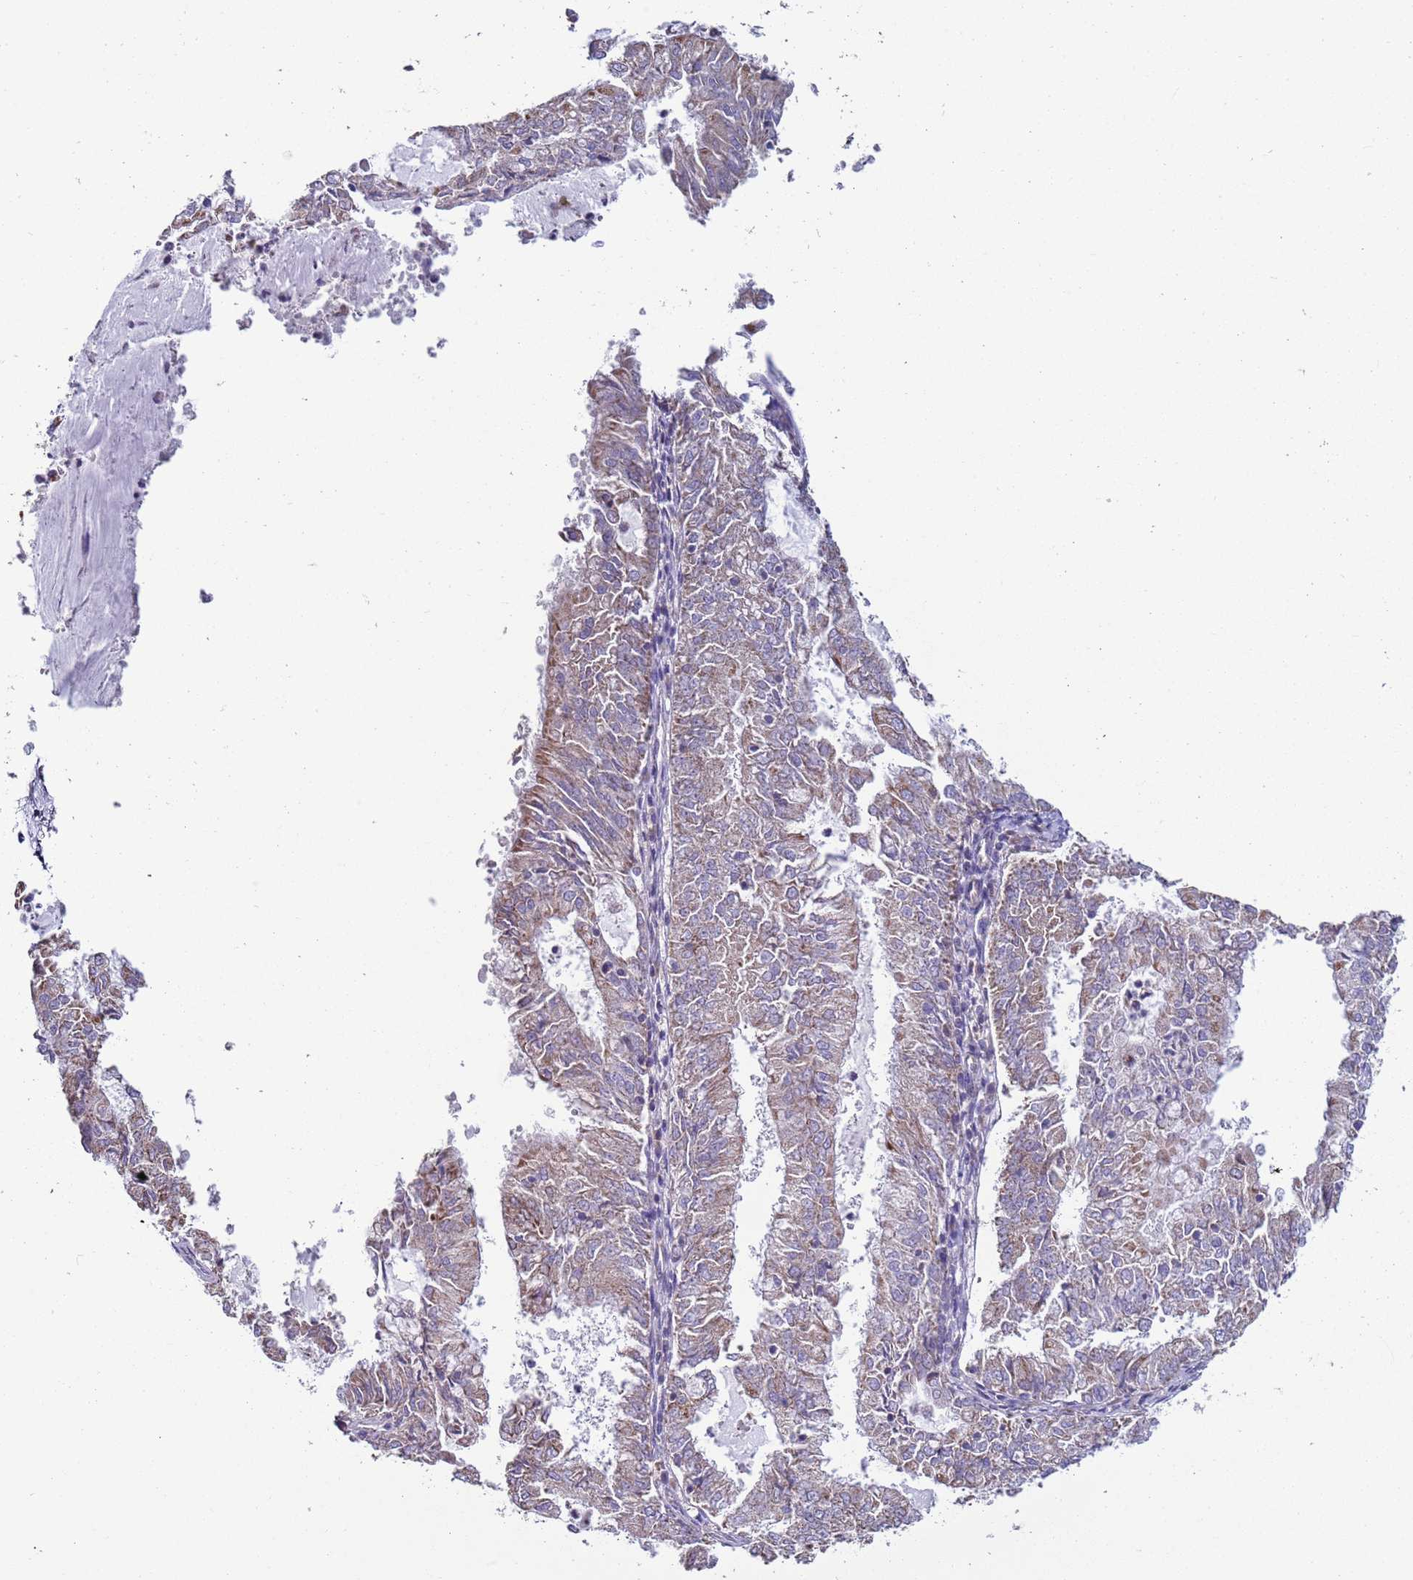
{"staining": {"intensity": "weak", "quantity": "25%-75%", "location": "cytoplasmic/membranous"}, "tissue": "endometrial cancer", "cell_type": "Tumor cells", "image_type": "cancer", "snomed": [{"axis": "morphology", "description": "Adenocarcinoma, NOS"}, {"axis": "topography", "description": "Endometrium"}], "caption": "Human endometrial adenocarcinoma stained with a protein marker reveals weak staining in tumor cells.", "gene": "DIP2B", "patient": {"sex": "female", "age": 57}}